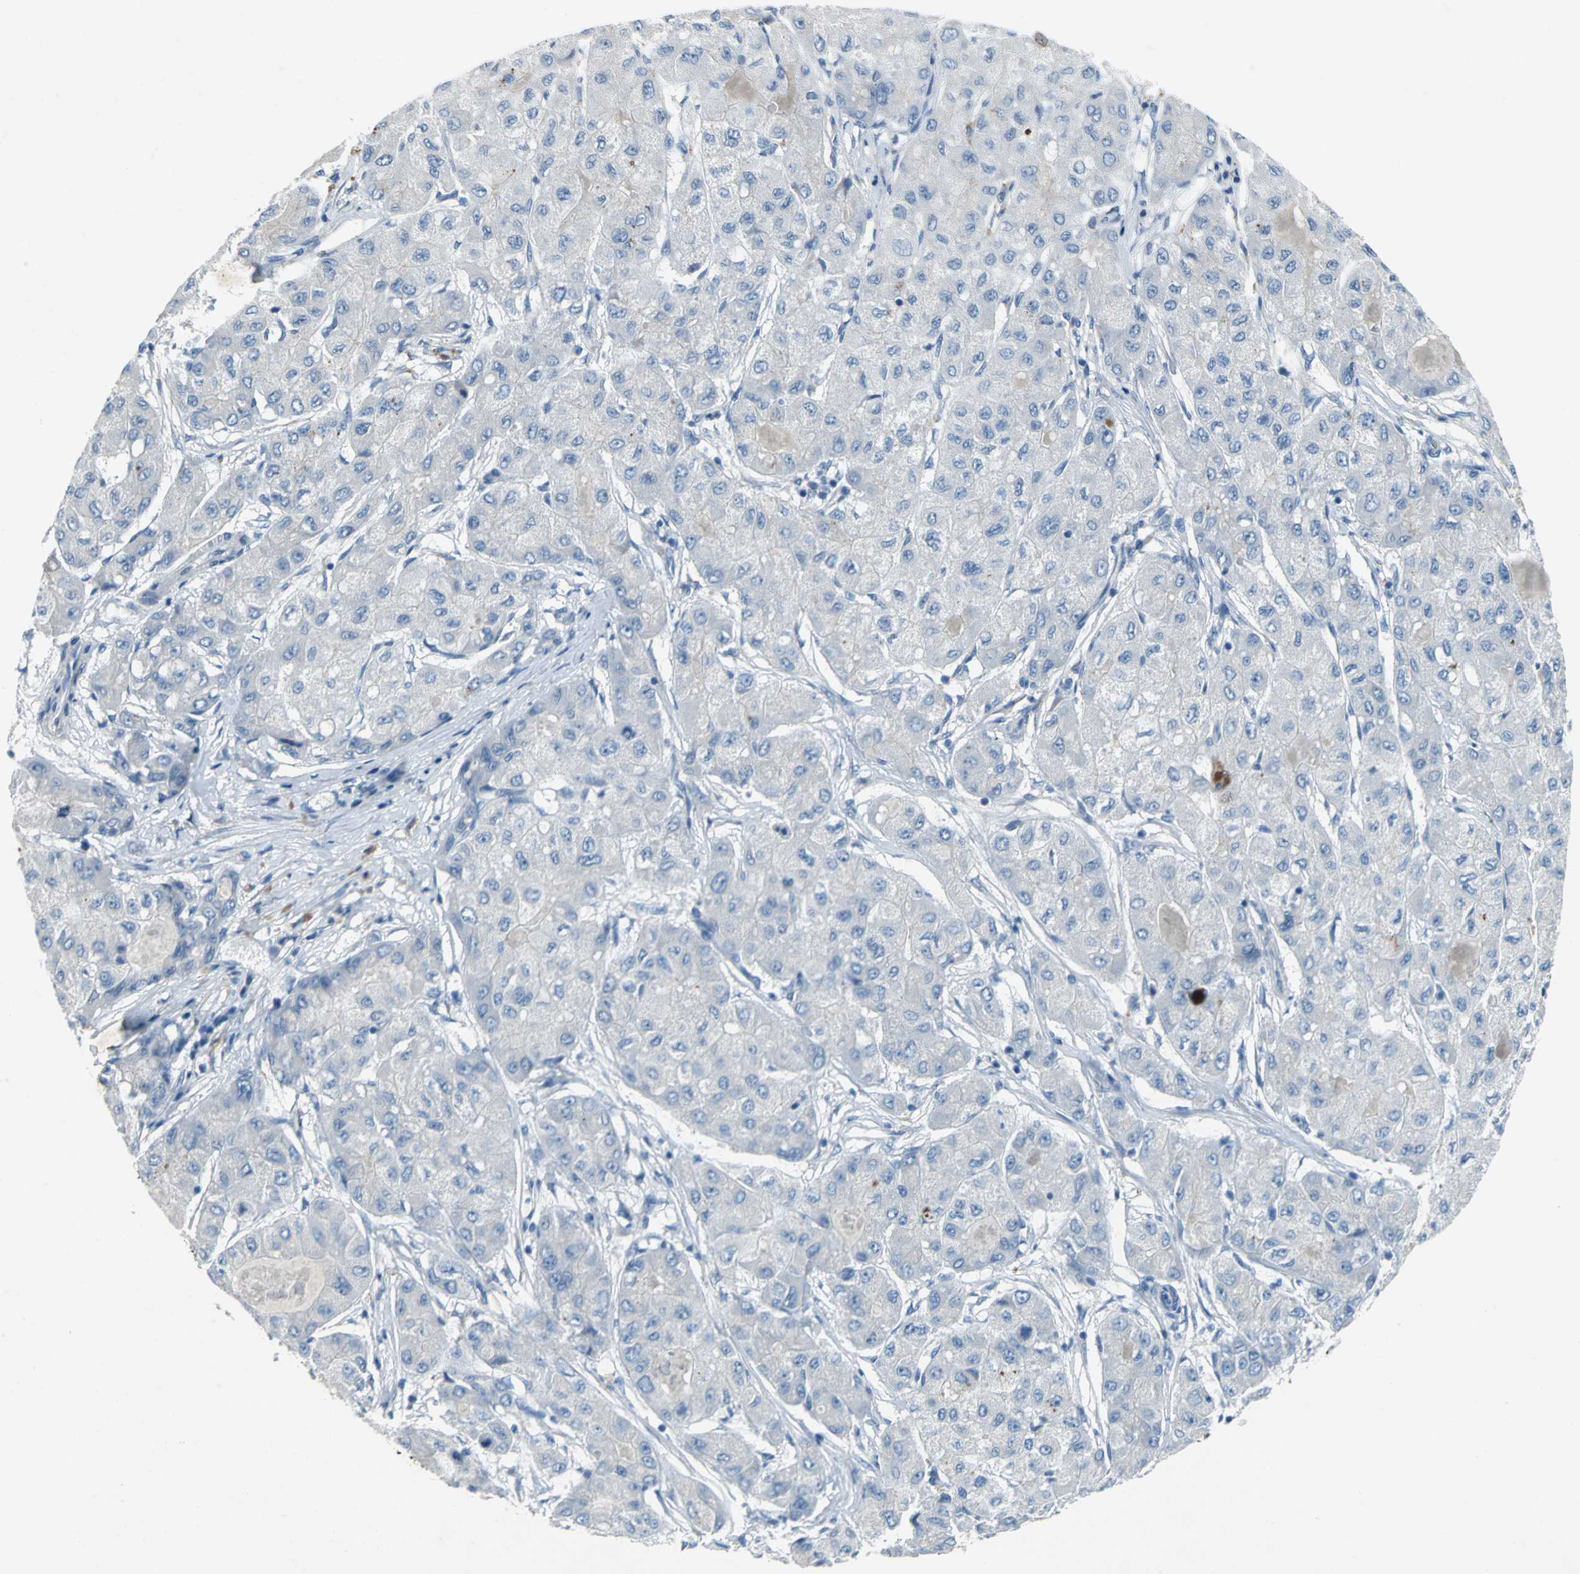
{"staining": {"intensity": "negative", "quantity": "none", "location": "none"}, "tissue": "liver cancer", "cell_type": "Tumor cells", "image_type": "cancer", "snomed": [{"axis": "morphology", "description": "Carcinoma, Hepatocellular, NOS"}, {"axis": "topography", "description": "Liver"}], "caption": "This is a photomicrograph of immunohistochemistry staining of hepatocellular carcinoma (liver), which shows no positivity in tumor cells.", "gene": "PTGDS", "patient": {"sex": "male", "age": 80}}